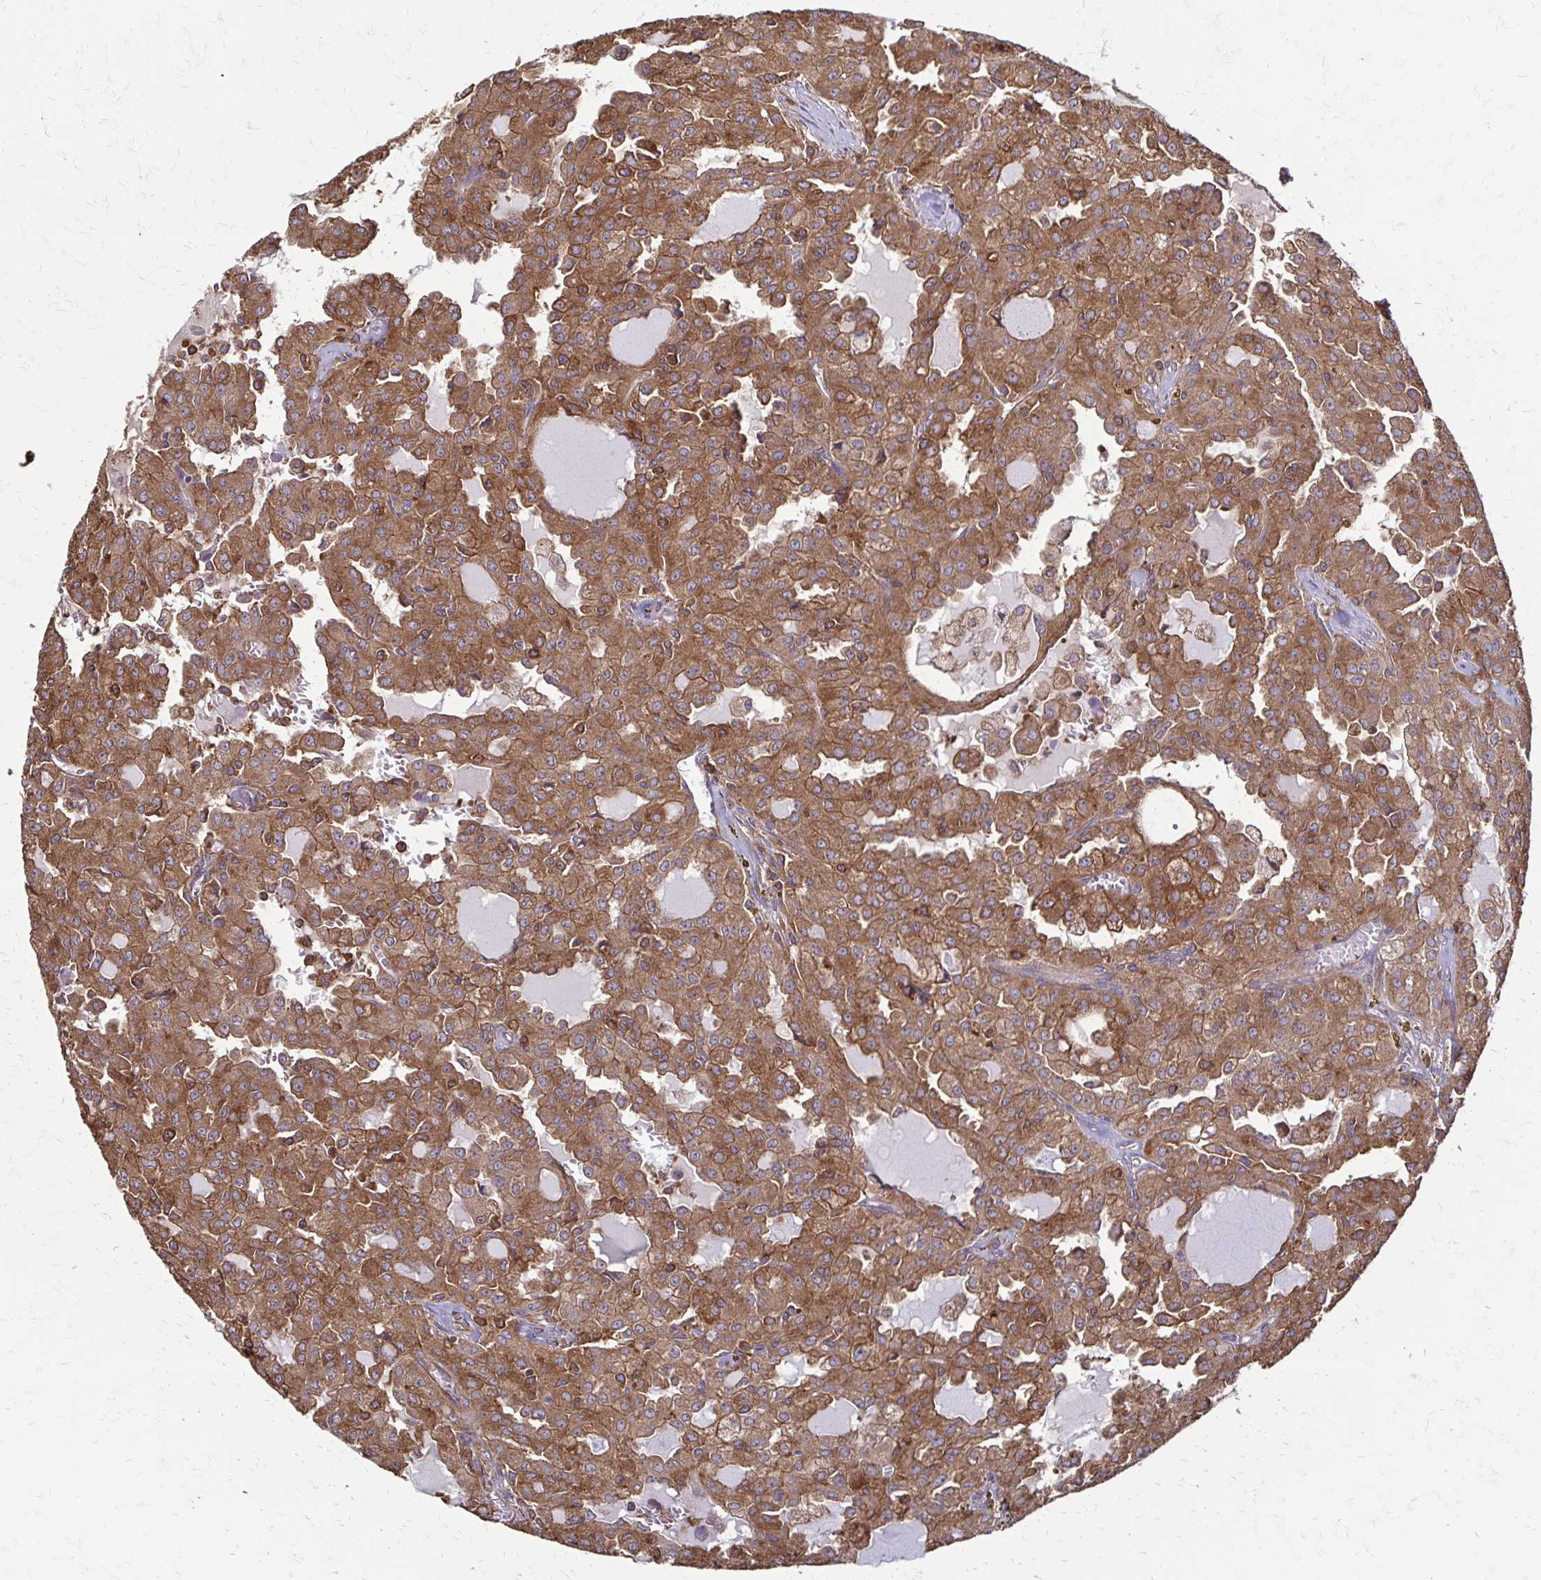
{"staining": {"intensity": "moderate", "quantity": ">75%", "location": "cytoplasmic/membranous"}, "tissue": "head and neck cancer", "cell_type": "Tumor cells", "image_type": "cancer", "snomed": [{"axis": "morphology", "description": "Adenocarcinoma, NOS"}, {"axis": "topography", "description": "Head-Neck"}], "caption": "Immunohistochemistry micrograph of human head and neck cancer (adenocarcinoma) stained for a protein (brown), which displays medium levels of moderate cytoplasmic/membranous staining in approximately >75% of tumor cells.", "gene": "EEF2", "patient": {"sex": "male", "age": 64}}